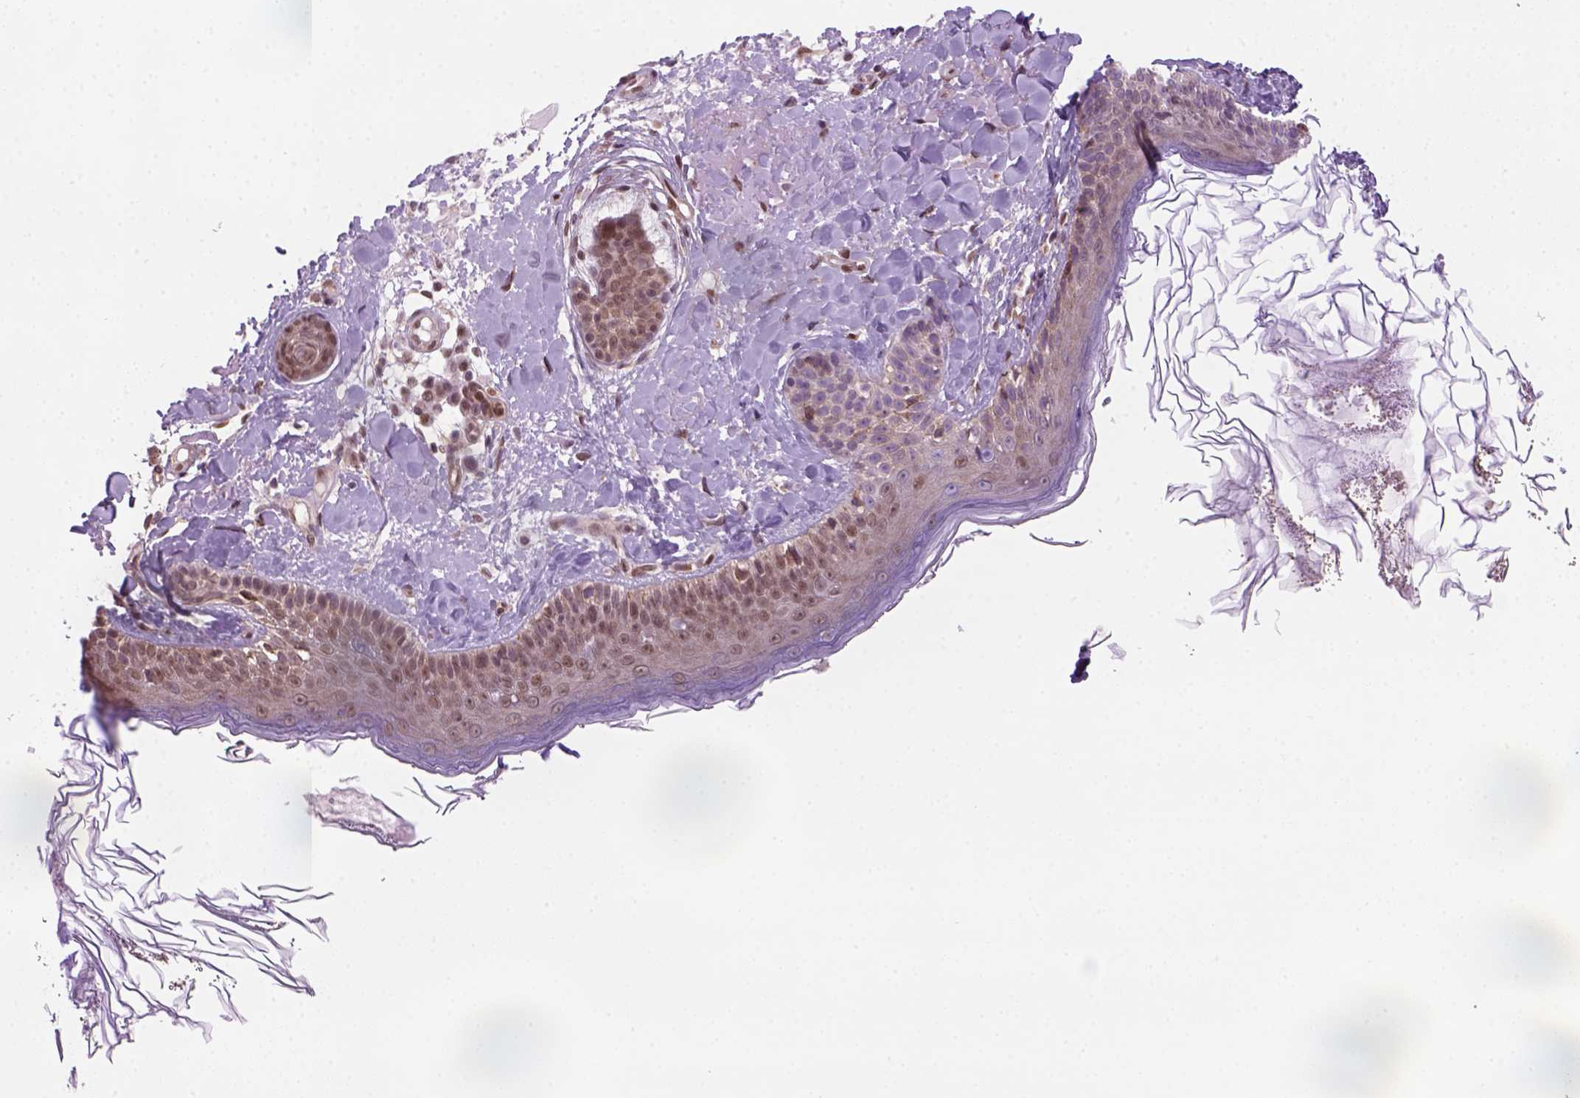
{"staining": {"intensity": "moderate", "quantity": "<25%", "location": "nuclear"}, "tissue": "skin", "cell_type": "Fibroblasts", "image_type": "normal", "snomed": [{"axis": "morphology", "description": "Normal tissue, NOS"}, {"axis": "topography", "description": "Skin"}], "caption": "Brown immunohistochemical staining in unremarkable human skin exhibits moderate nuclear positivity in approximately <25% of fibroblasts.", "gene": "MGMT", "patient": {"sex": "male", "age": 73}}